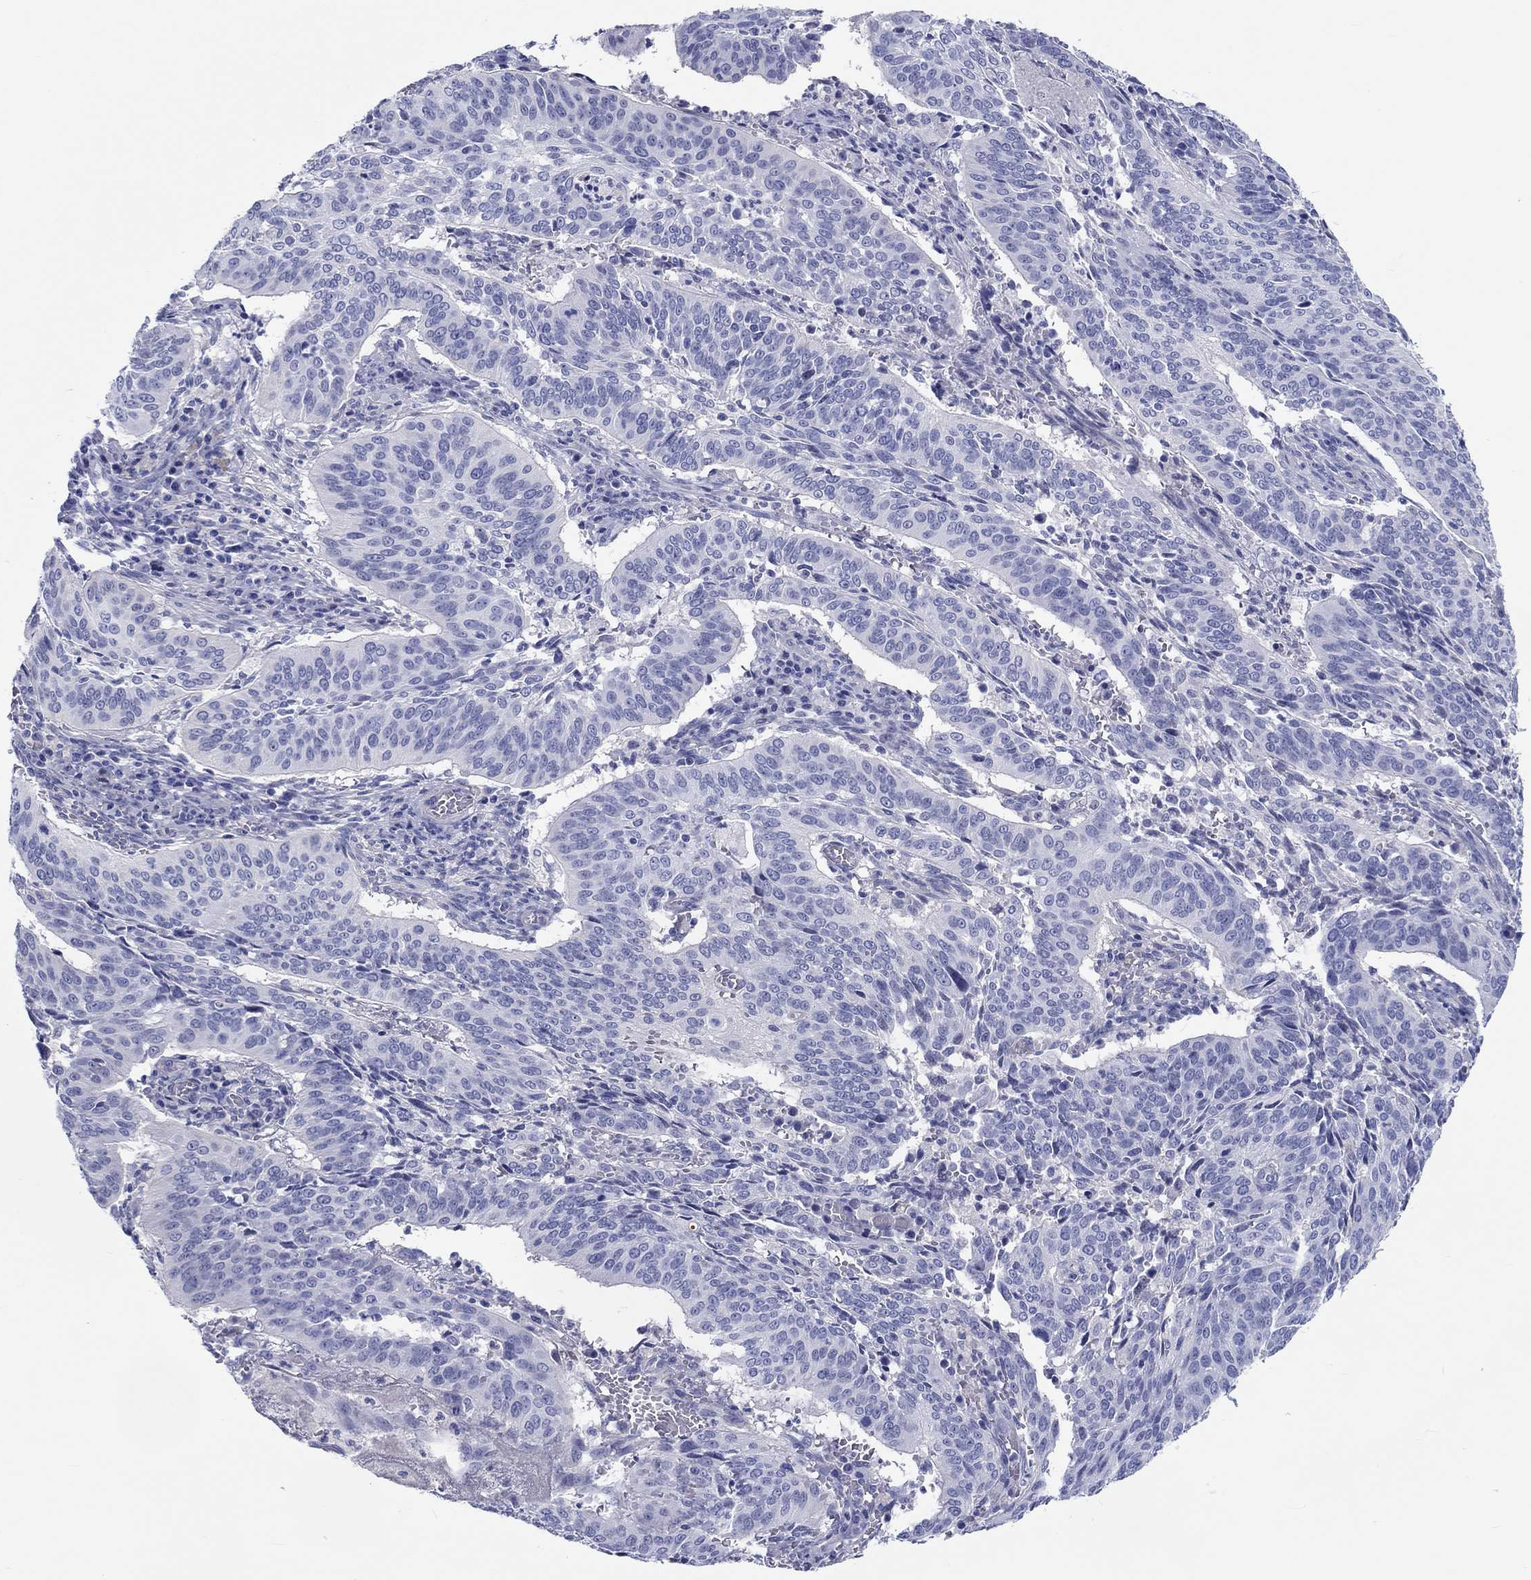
{"staining": {"intensity": "negative", "quantity": "none", "location": "none"}, "tissue": "cervical cancer", "cell_type": "Tumor cells", "image_type": "cancer", "snomed": [{"axis": "morphology", "description": "Normal tissue, NOS"}, {"axis": "morphology", "description": "Squamous cell carcinoma, NOS"}, {"axis": "topography", "description": "Cervix"}], "caption": "Tumor cells show no significant protein positivity in cervical cancer (squamous cell carcinoma).", "gene": "CDY2B", "patient": {"sex": "female", "age": 39}}